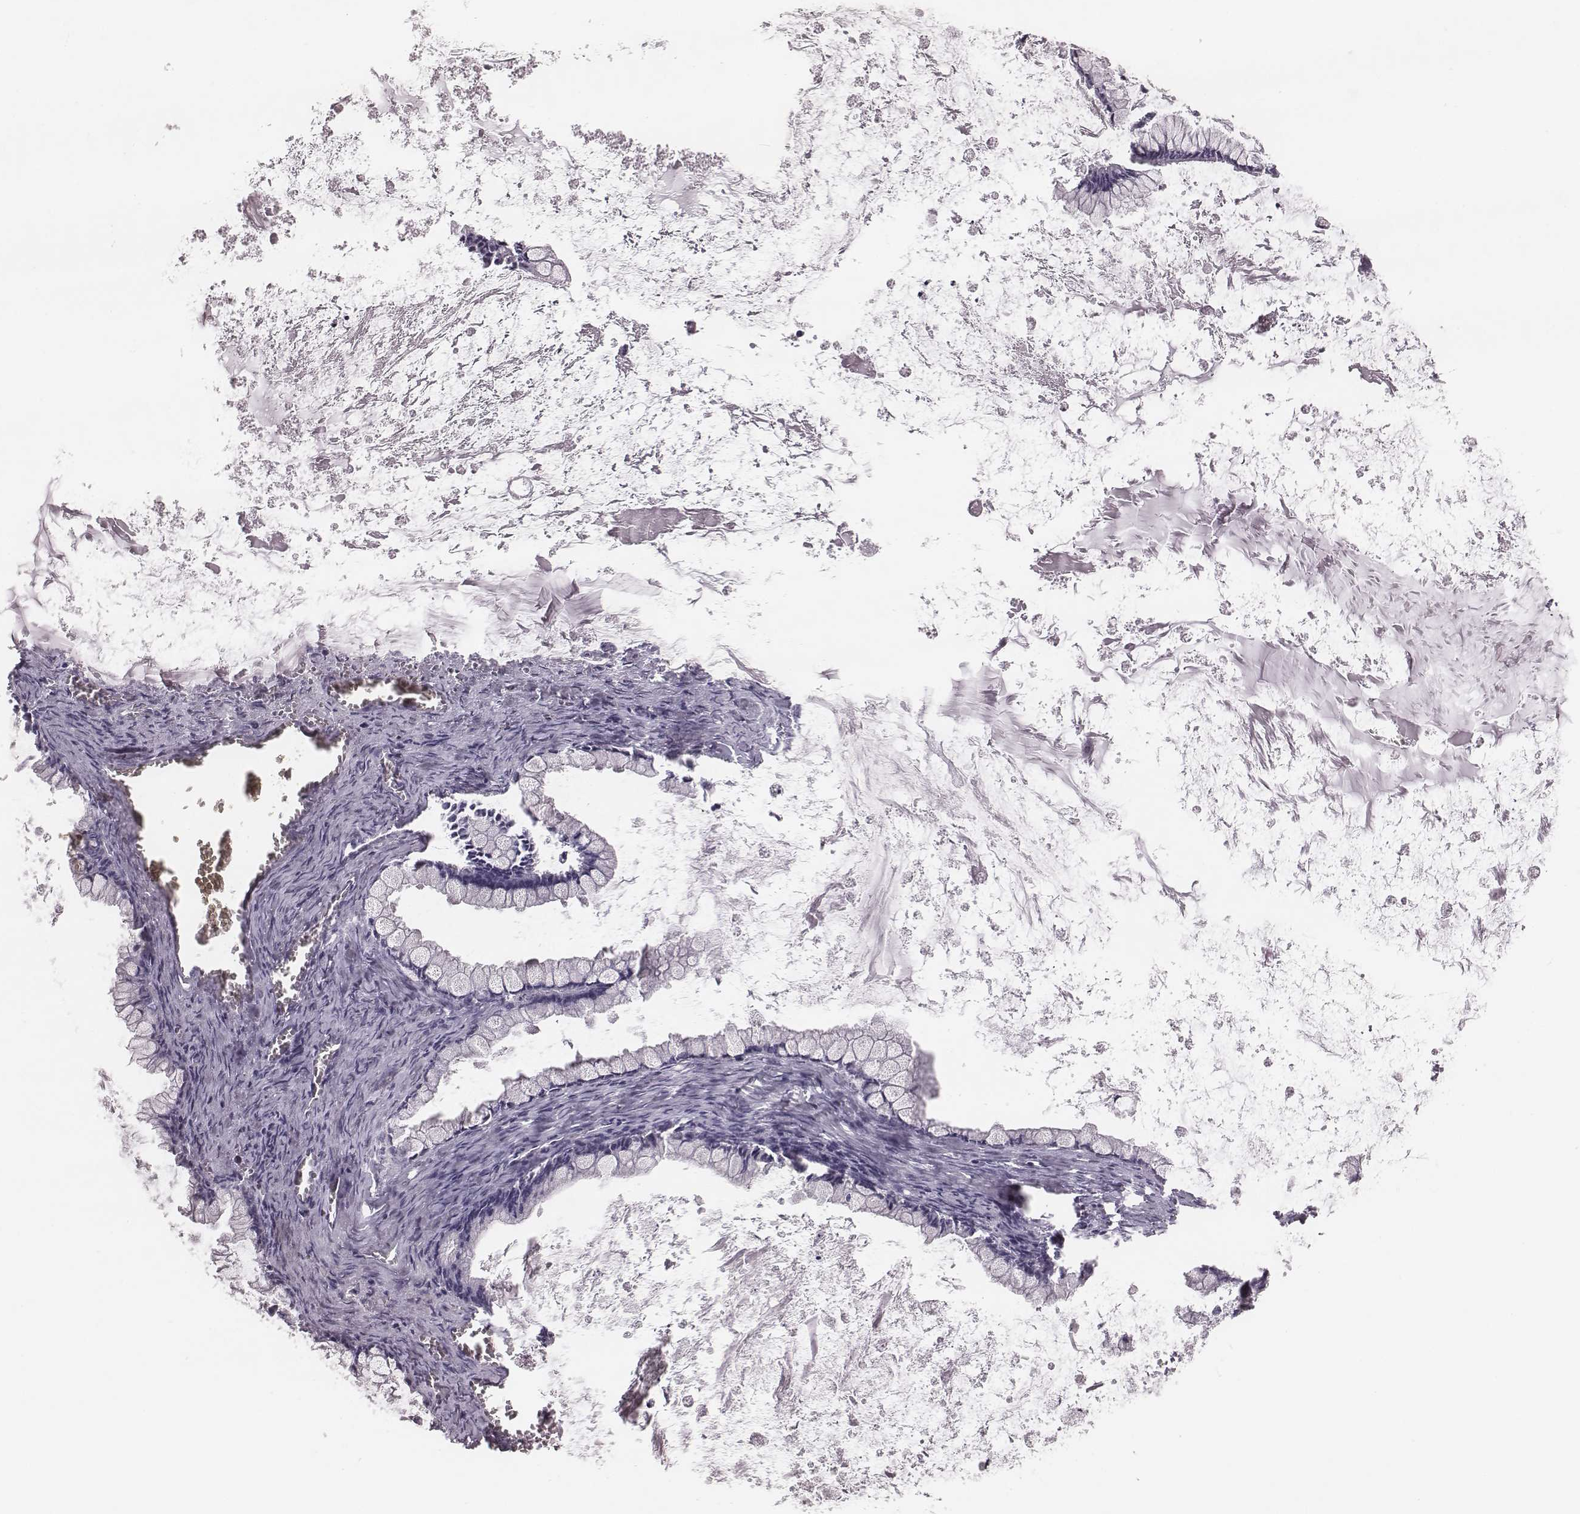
{"staining": {"intensity": "negative", "quantity": "none", "location": "none"}, "tissue": "ovarian cancer", "cell_type": "Tumor cells", "image_type": "cancer", "snomed": [{"axis": "morphology", "description": "Cystadenocarcinoma, mucinous, NOS"}, {"axis": "topography", "description": "Ovary"}], "caption": "Tumor cells are negative for protein expression in human ovarian cancer (mucinous cystadenocarcinoma).", "gene": "KRT74", "patient": {"sex": "female", "age": 67}}